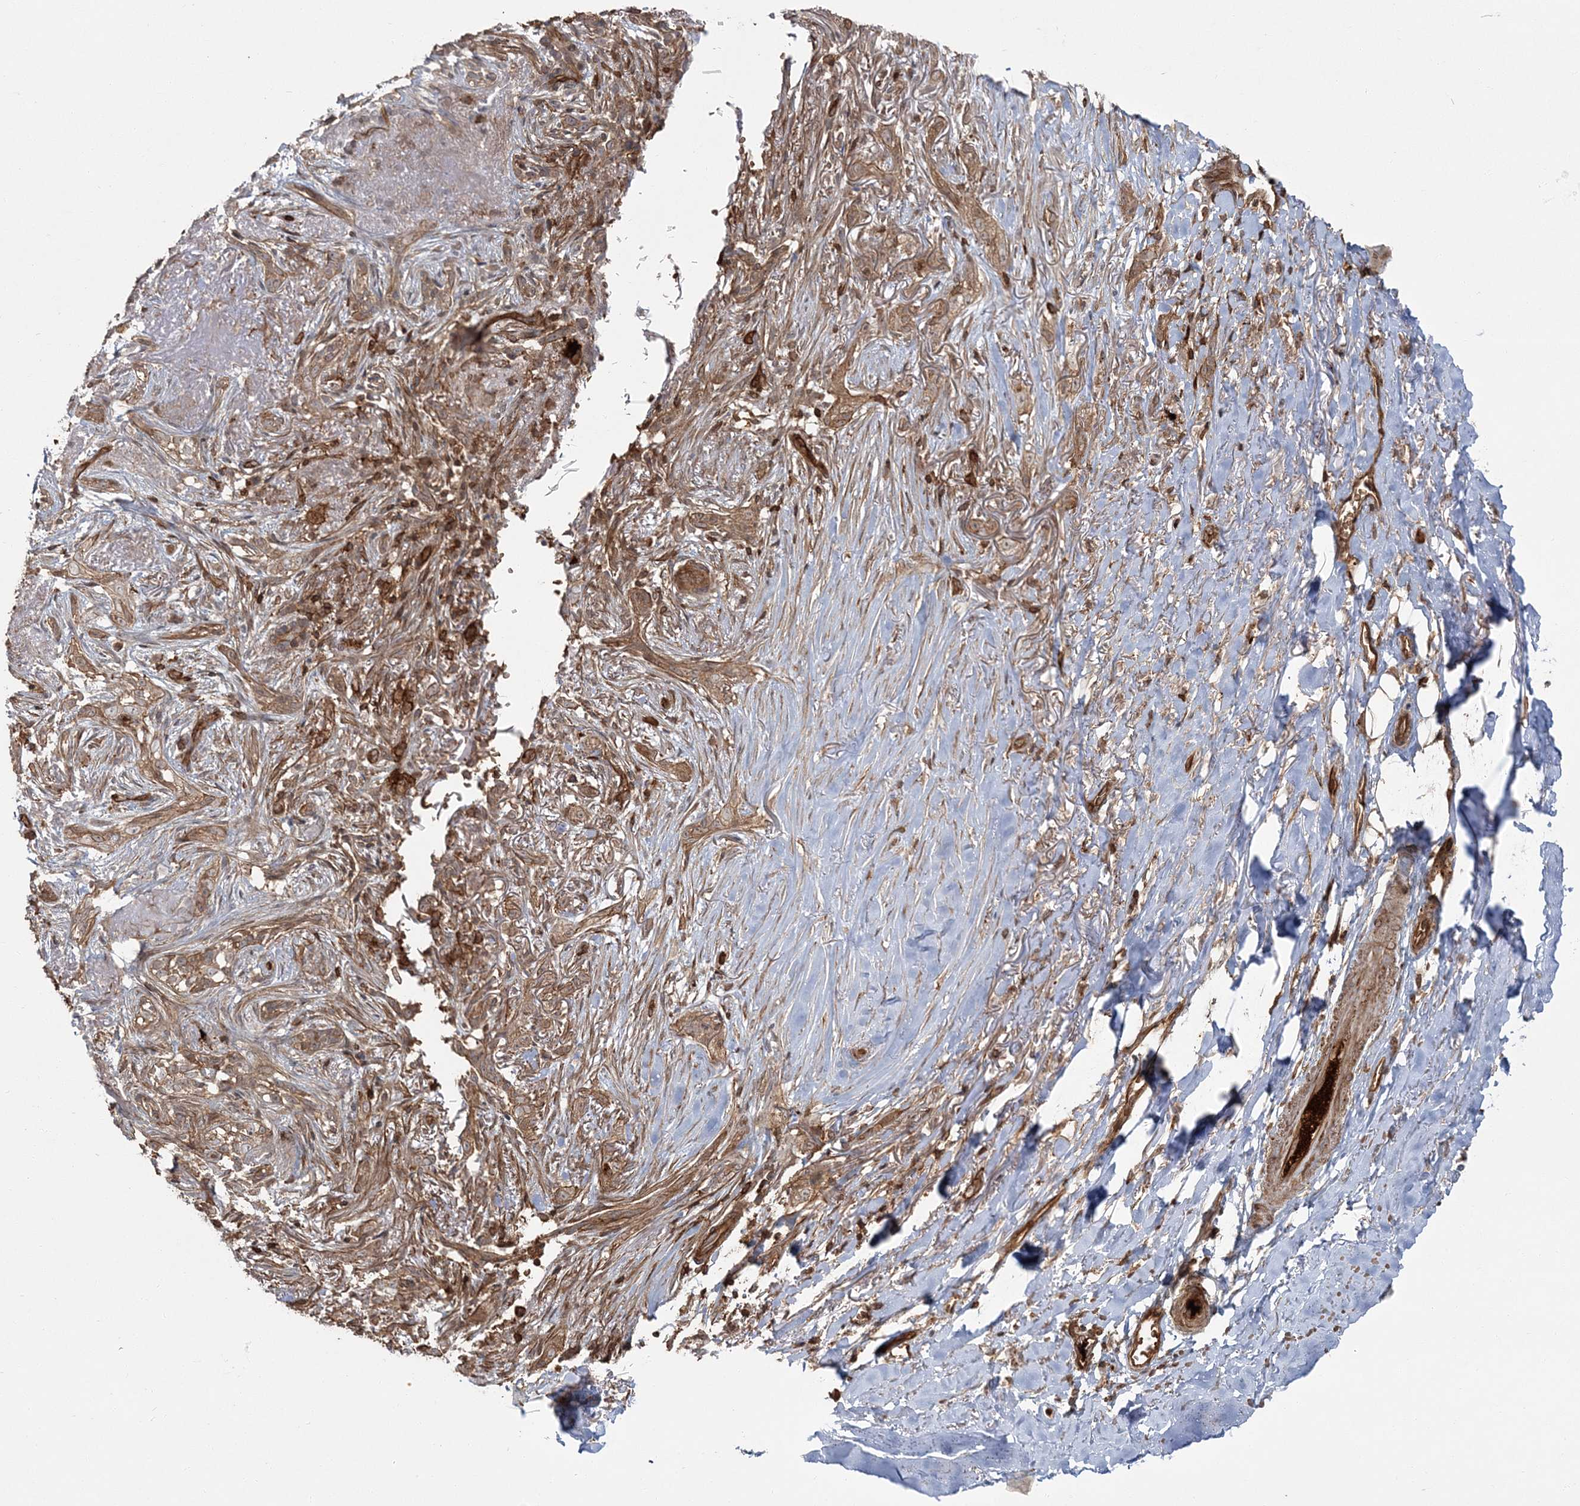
{"staining": {"intensity": "moderate", "quantity": ">75%", "location": "cytoplasmic/membranous"}, "tissue": "adipose tissue", "cell_type": "Adipocytes", "image_type": "normal", "snomed": [{"axis": "morphology", "description": "Normal tissue, NOS"}, {"axis": "morphology", "description": "Basal cell carcinoma"}, {"axis": "topography", "description": "Skin"}], "caption": "Protein analysis of normal adipose tissue reveals moderate cytoplasmic/membranous positivity in about >75% of adipocytes.", "gene": "RGCC", "patient": {"sex": "female", "age": 89}}